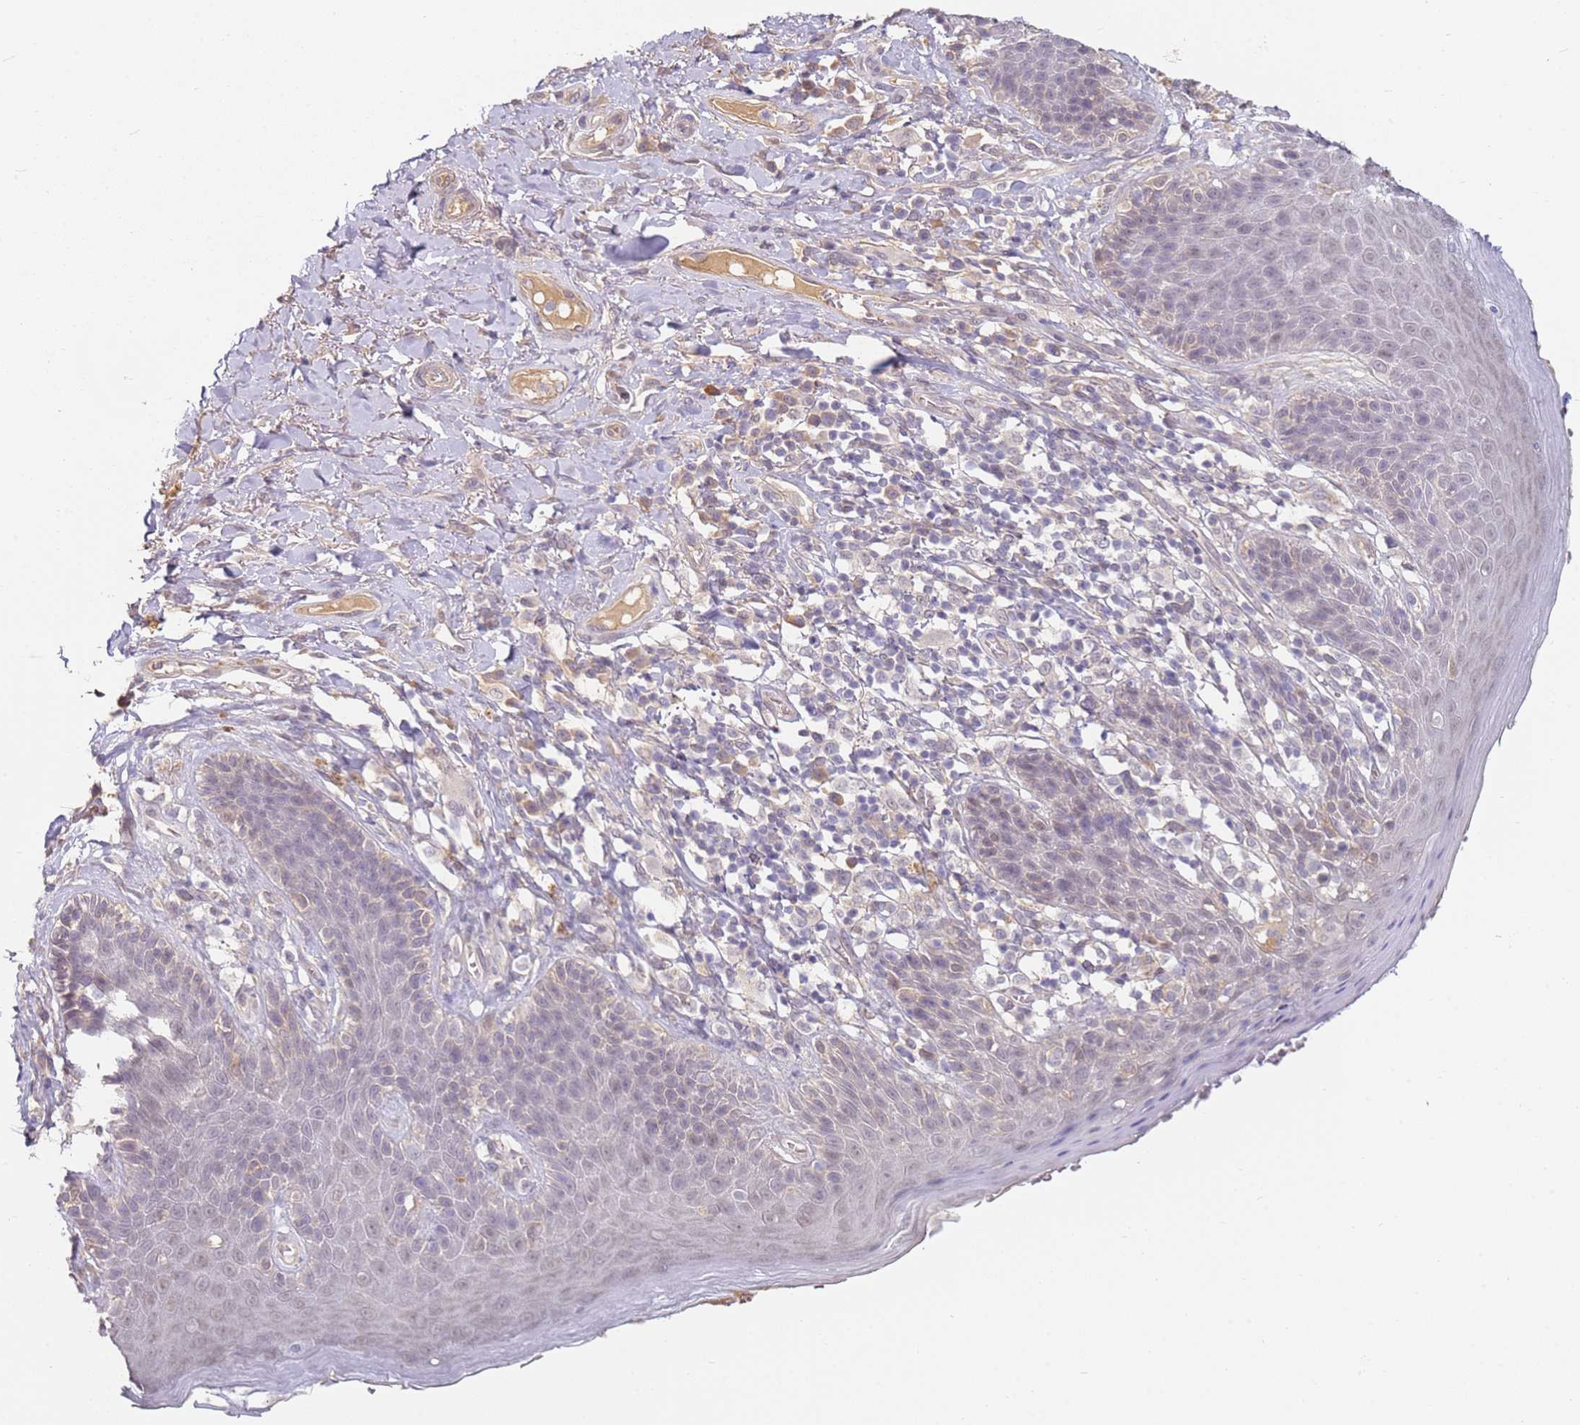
{"staining": {"intensity": "moderate", "quantity": "<25%", "location": "cytoplasmic/membranous"}, "tissue": "skin", "cell_type": "Epidermal cells", "image_type": "normal", "snomed": [{"axis": "morphology", "description": "Normal tissue, NOS"}, {"axis": "topography", "description": "Anal"}], "caption": "The histopathology image exhibits immunohistochemical staining of normal skin. There is moderate cytoplasmic/membranous expression is identified in approximately <25% of epidermal cells. (DAB (3,3'-diaminobenzidine) IHC, brown staining for protein, blue staining for nuclei).", "gene": "WDR93", "patient": {"sex": "female", "age": 89}}